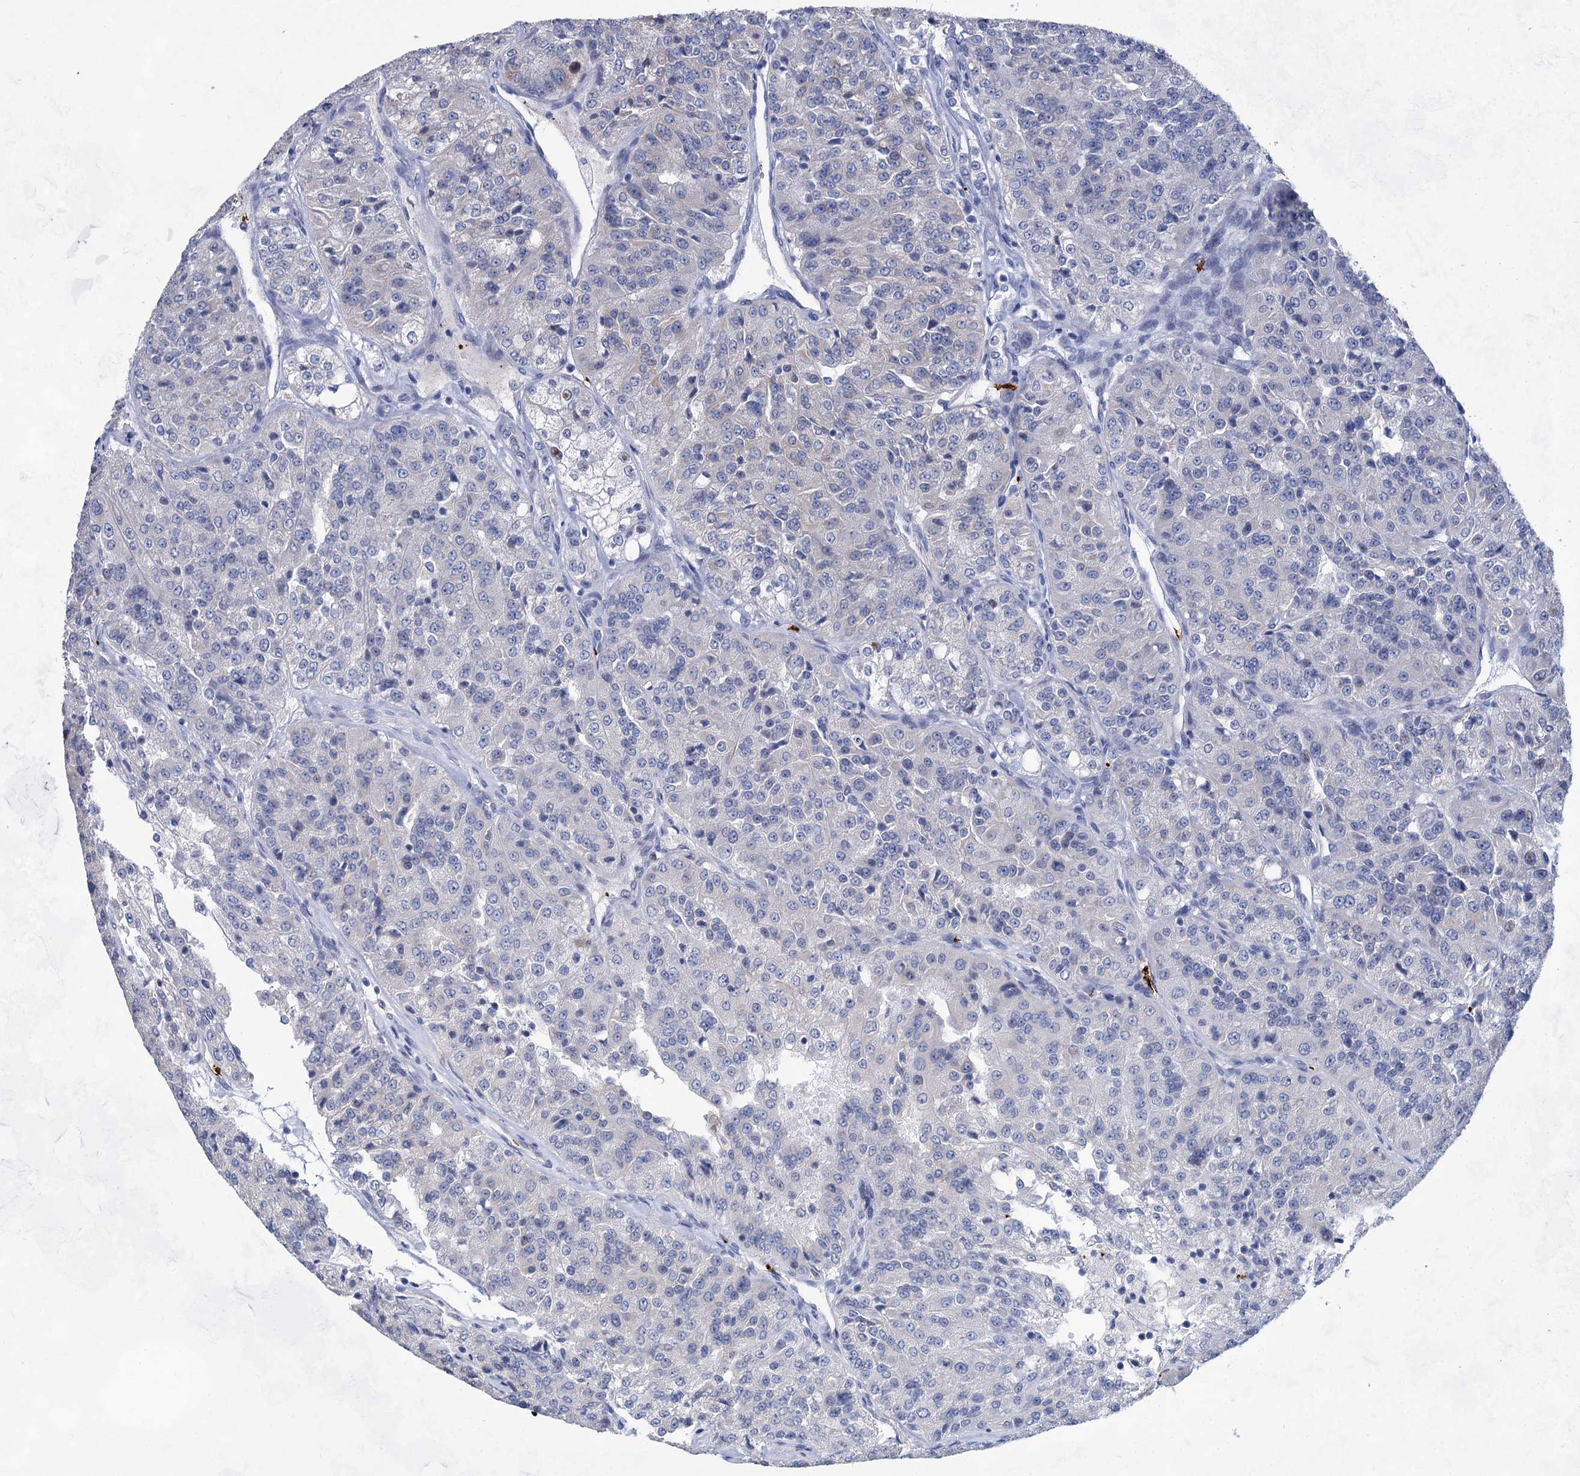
{"staining": {"intensity": "negative", "quantity": "none", "location": "none"}, "tissue": "renal cancer", "cell_type": "Tumor cells", "image_type": "cancer", "snomed": [{"axis": "morphology", "description": "Adenocarcinoma, NOS"}, {"axis": "topography", "description": "Kidney"}], "caption": "Renal cancer (adenocarcinoma) was stained to show a protein in brown. There is no significant staining in tumor cells.", "gene": "MON2", "patient": {"sex": "female", "age": 63}}